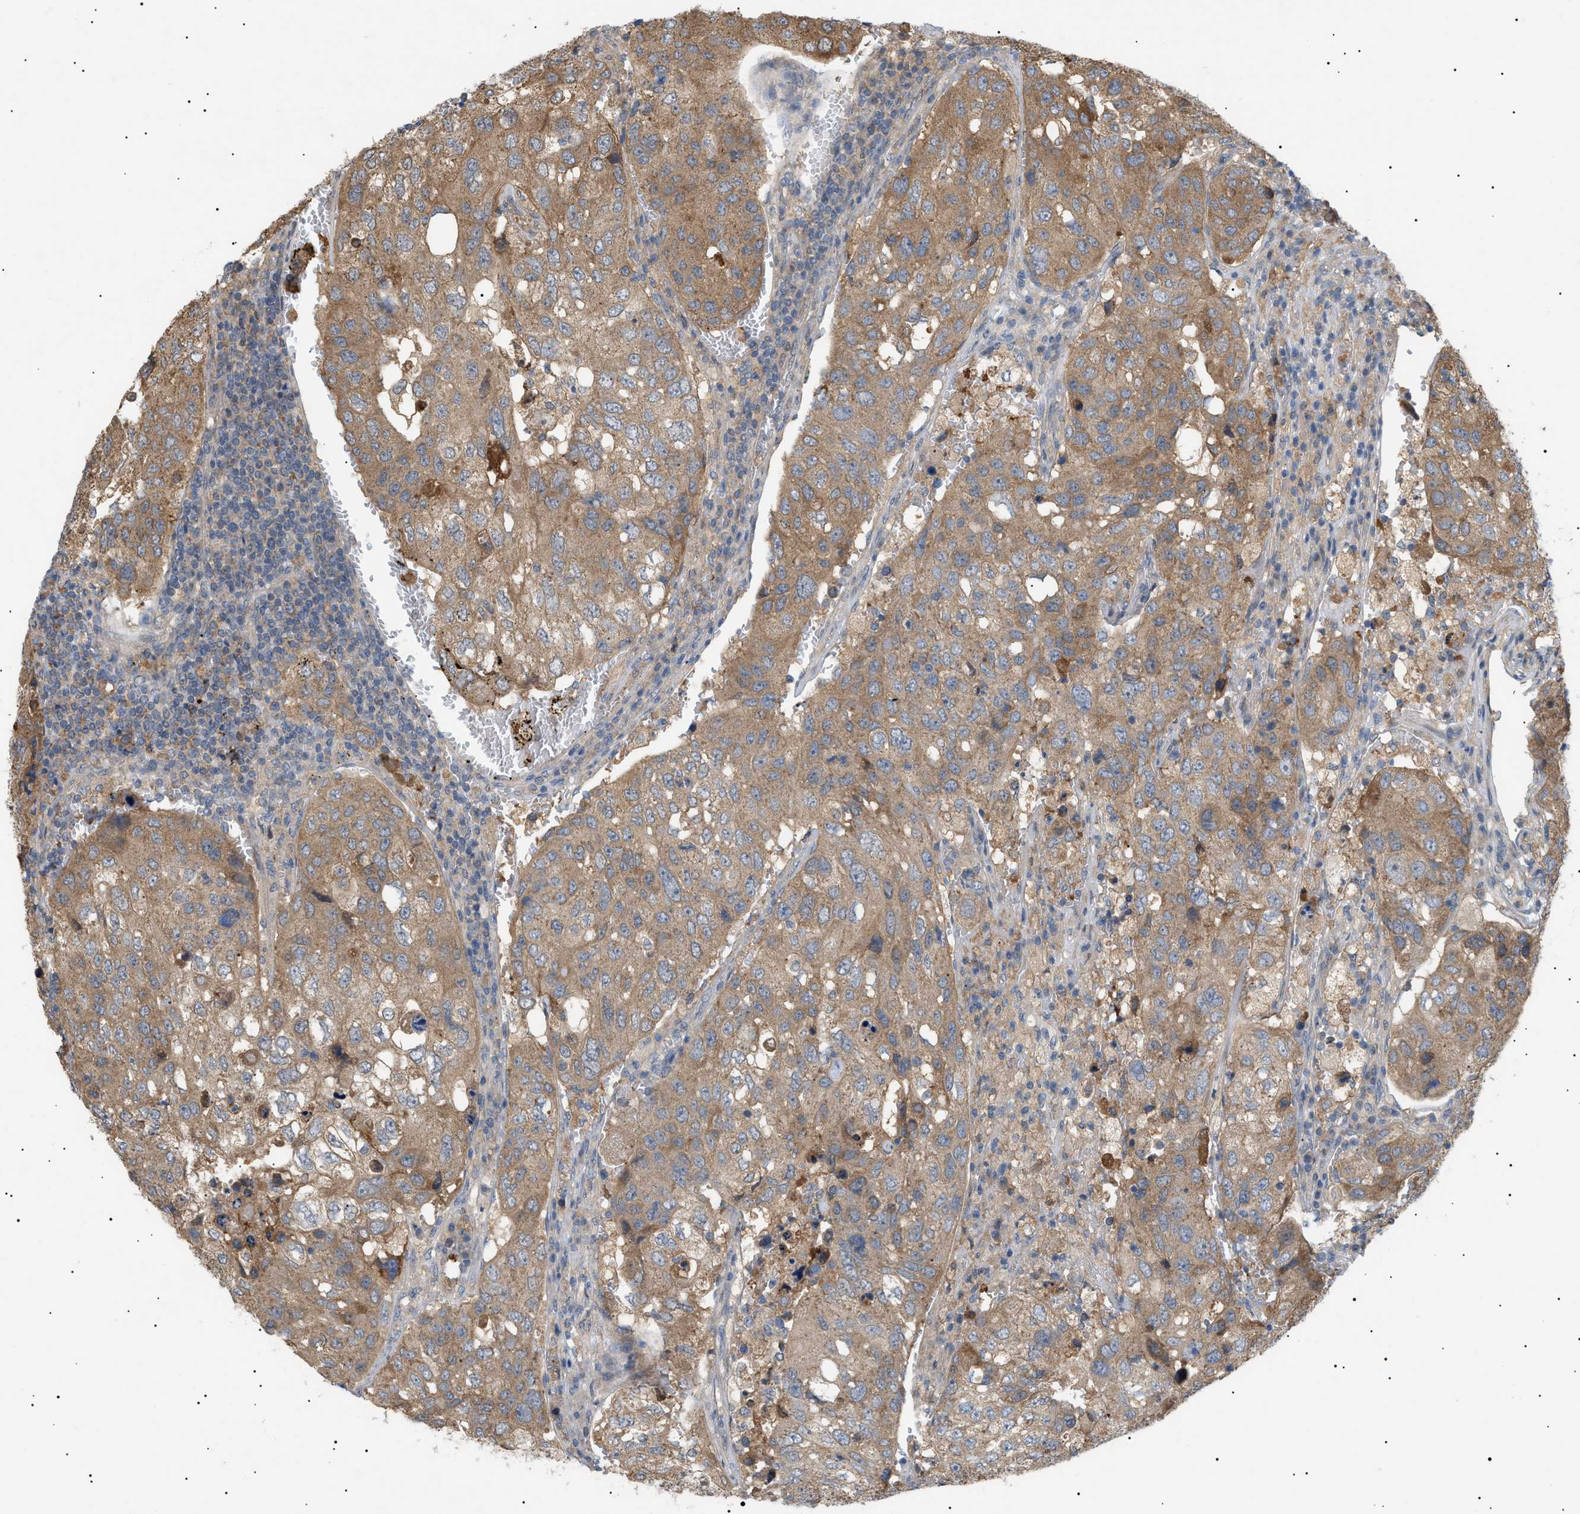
{"staining": {"intensity": "moderate", "quantity": ">75%", "location": "cytoplasmic/membranous"}, "tissue": "urothelial cancer", "cell_type": "Tumor cells", "image_type": "cancer", "snomed": [{"axis": "morphology", "description": "Urothelial carcinoma, High grade"}, {"axis": "topography", "description": "Lymph node"}, {"axis": "topography", "description": "Urinary bladder"}], "caption": "Immunohistochemical staining of human urothelial carcinoma (high-grade) exhibits medium levels of moderate cytoplasmic/membranous staining in approximately >75% of tumor cells. (DAB (3,3'-diaminobenzidine) = brown stain, brightfield microscopy at high magnification).", "gene": "IRS2", "patient": {"sex": "male", "age": 51}}